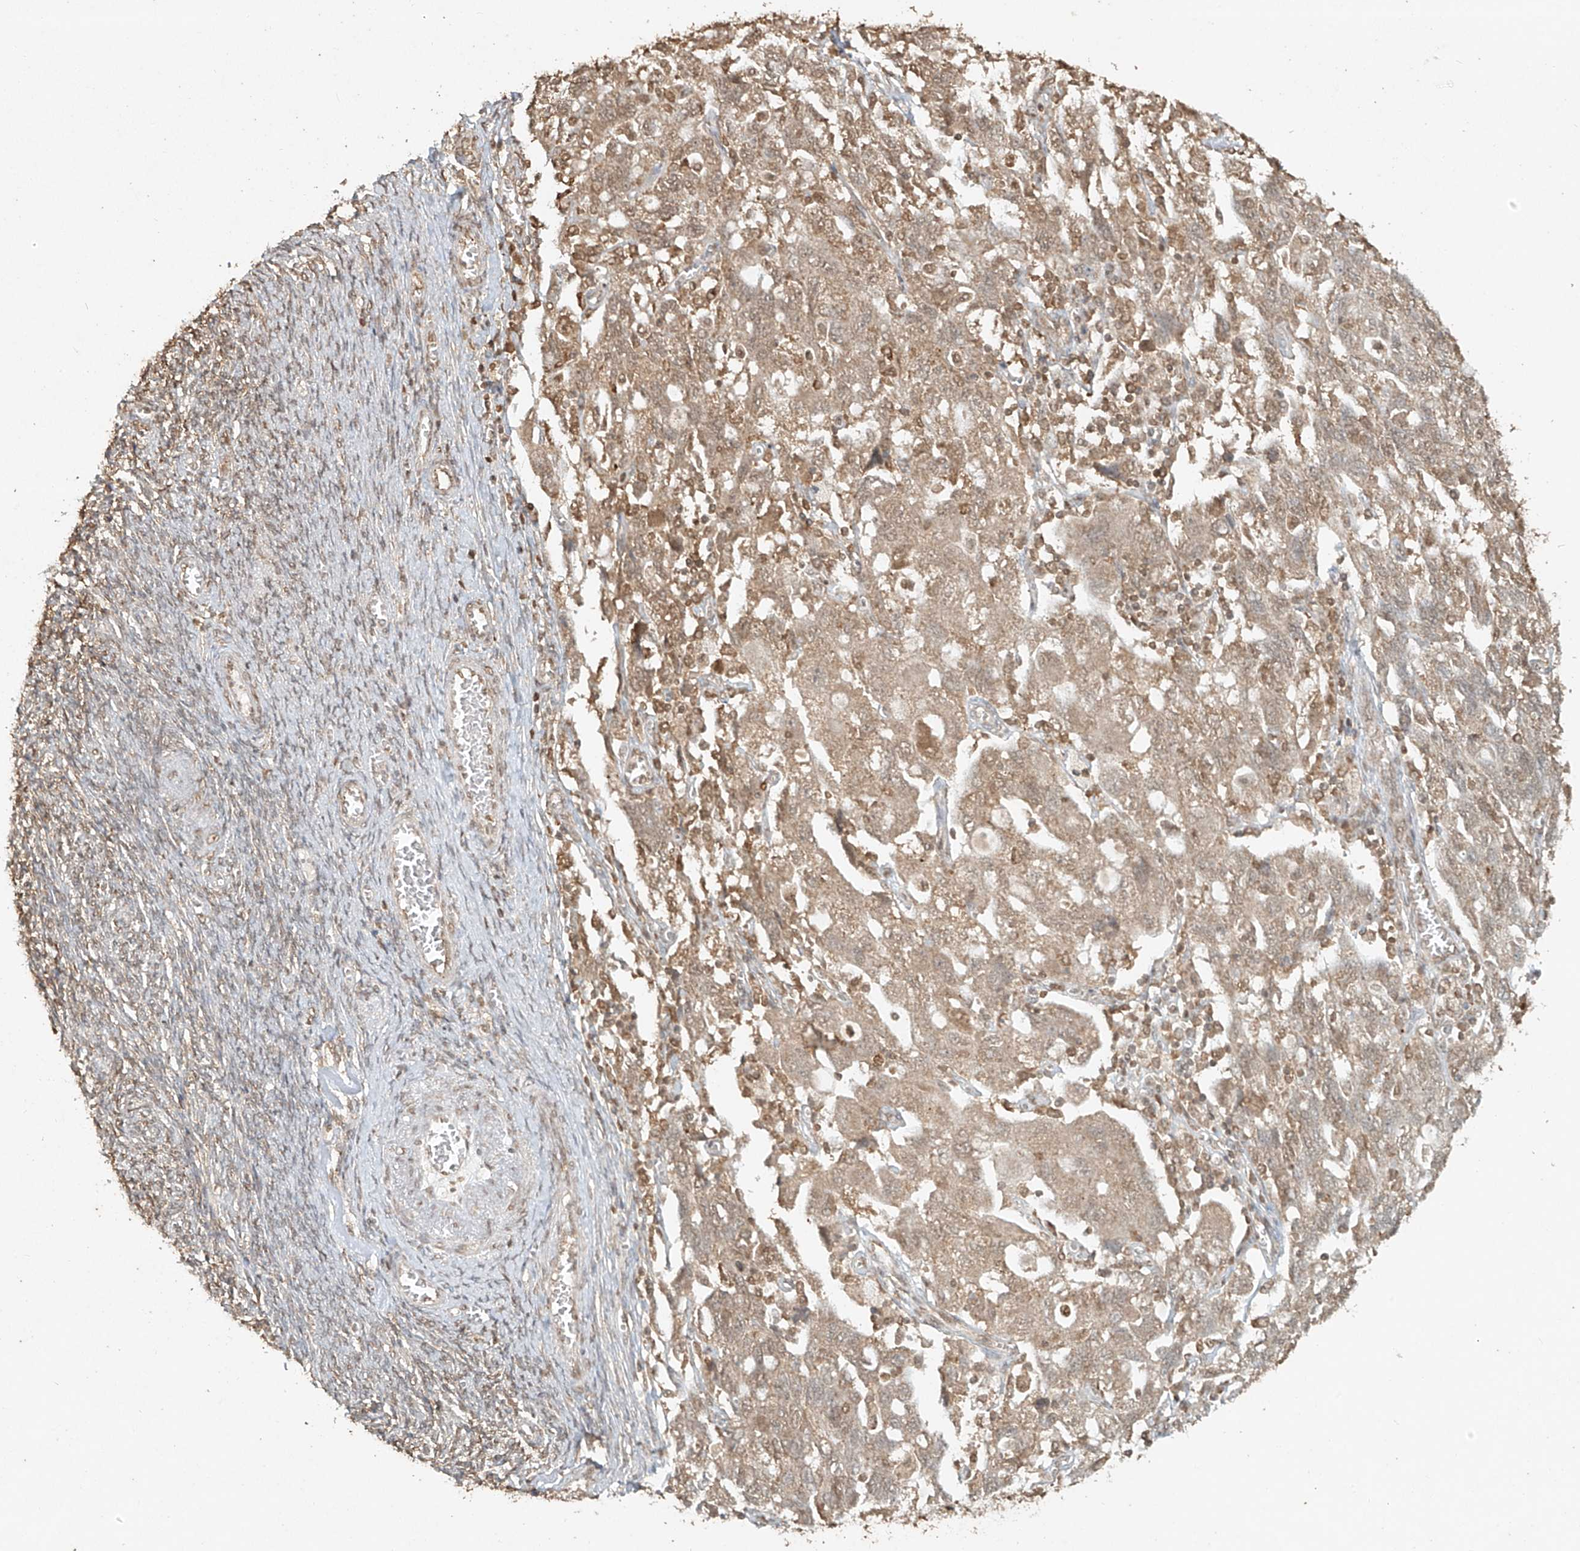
{"staining": {"intensity": "weak", "quantity": ">75%", "location": "cytoplasmic/membranous,nuclear"}, "tissue": "ovarian cancer", "cell_type": "Tumor cells", "image_type": "cancer", "snomed": [{"axis": "morphology", "description": "Carcinoma, NOS"}, {"axis": "morphology", "description": "Cystadenocarcinoma, serous, NOS"}, {"axis": "topography", "description": "Ovary"}], "caption": "Tumor cells show low levels of weak cytoplasmic/membranous and nuclear expression in approximately >75% of cells in human ovarian cancer. (Stains: DAB in brown, nuclei in blue, Microscopy: brightfield microscopy at high magnification).", "gene": "TIGAR", "patient": {"sex": "female", "age": 69}}